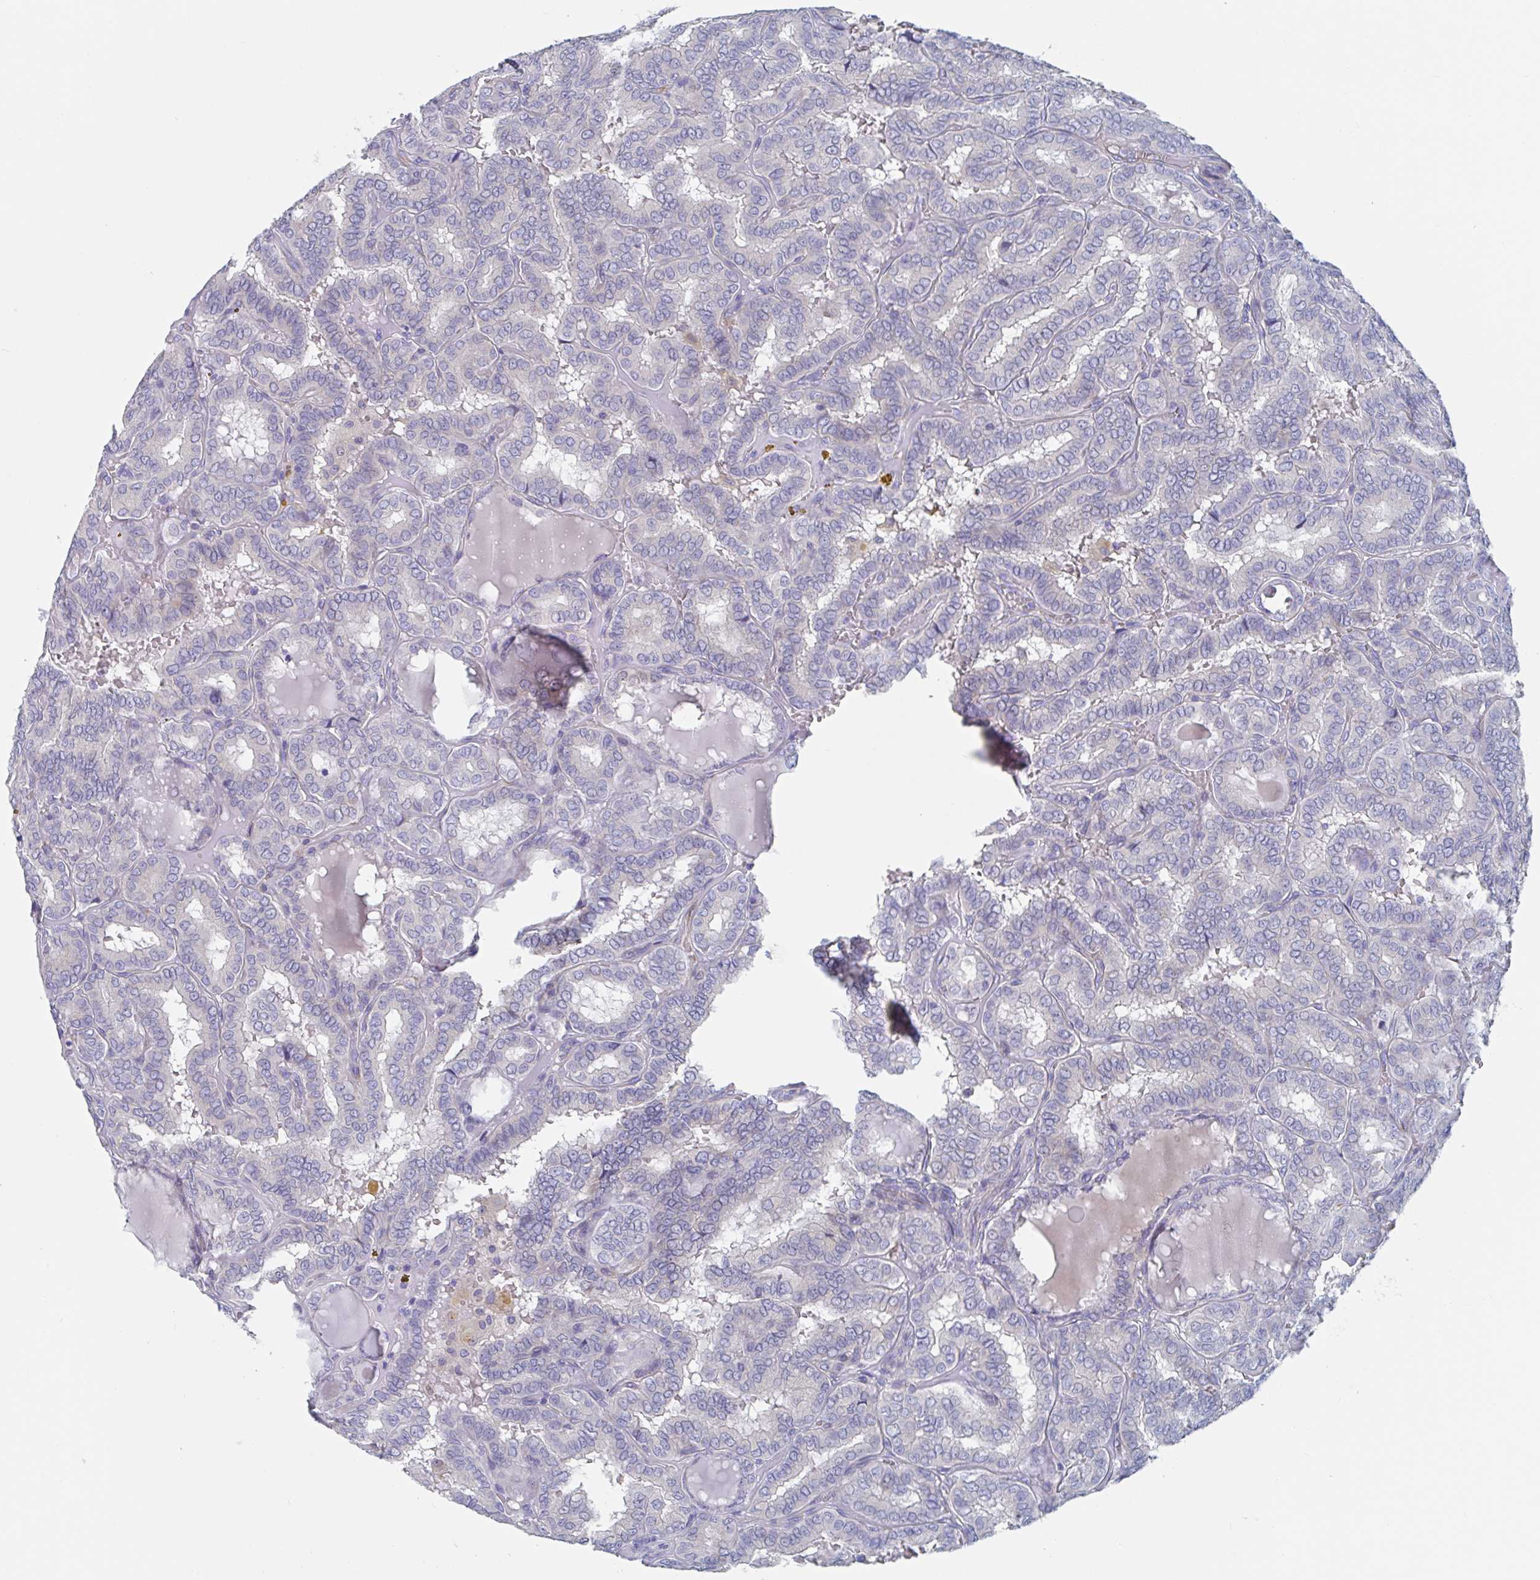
{"staining": {"intensity": "negative", "quantity": "none", "location": "none"}, "tissue": "thyroid cancer", "cell_type": "Tumor cells", "image_type": "cancer", "snomed": [{"axis": "morphology", "description": "Papillary adenocarcinoma, NOS"}, {"axis": "topography", "description": "Thyroid gland"}], "caption": "Micrograph shows no significant protein staining in tumor cells of thyroid cancer. (Brightfield microscopy of DAB IHC at high magnification).", "gene": "ABHD16A", "patient": {"sex": "female", "age": 46}}